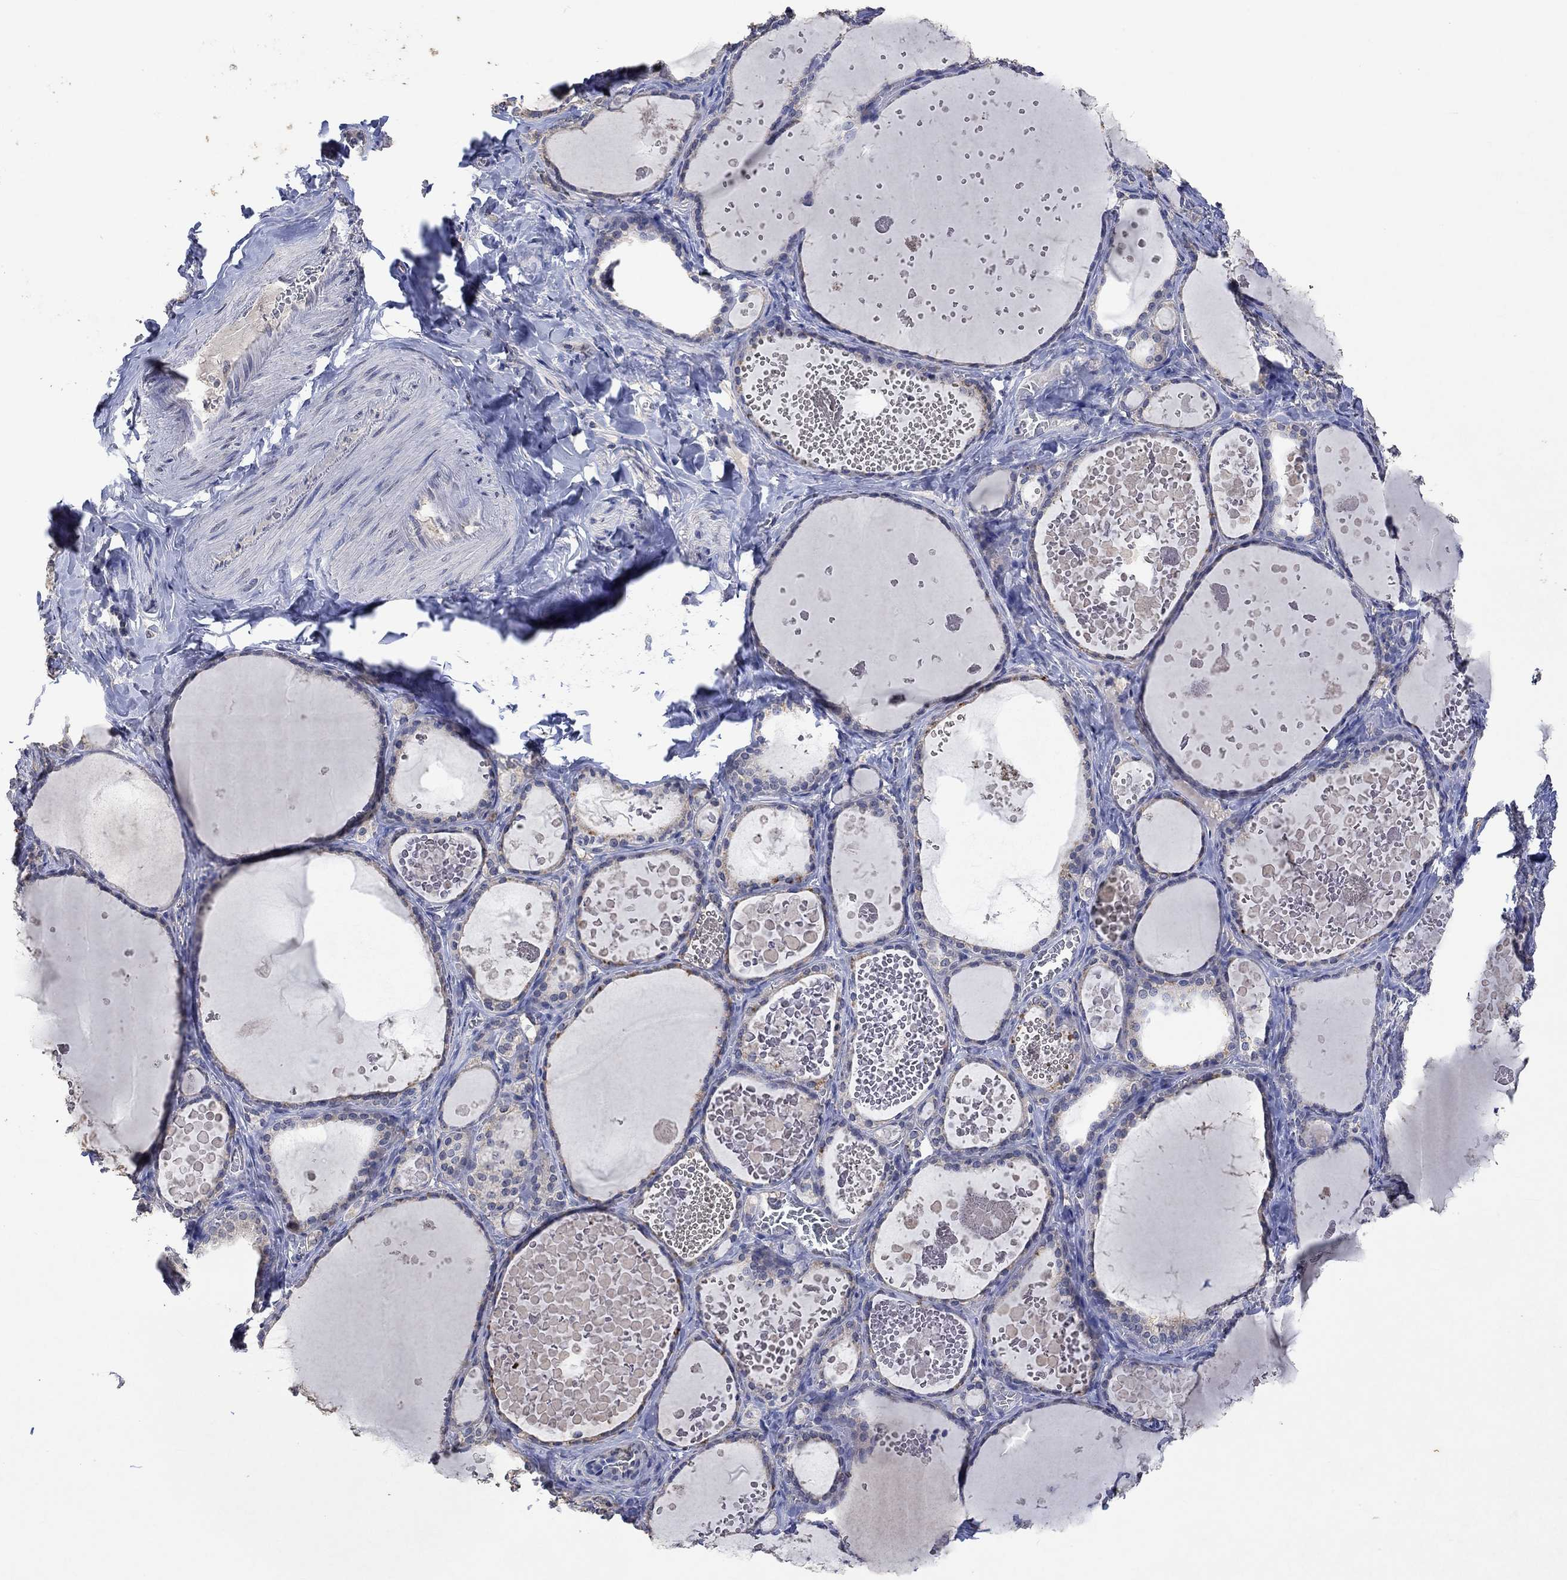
{"staining": {"intensity": "weak", "quantity": "<25%", "location": "cytoplasmic/membranous"}, "tissue": "thyroid gland", "cell_type": "Glandular cells", "image_type": "normal", "snomed": [{"axis": "morphology", "description": "Normal tissue, NOS"}, {"axis": "topography", "description": "Thyroid gland"}], "caption": "There is no significant staining in glandular cells of thyroid gland. (DAB (3,3'-diaminobenzidine) immunohistochemistry visualized using brightfield microscopy, high magnification).", "gene": "PTPN20", "patient": {"sex": "female", "age": 56}}